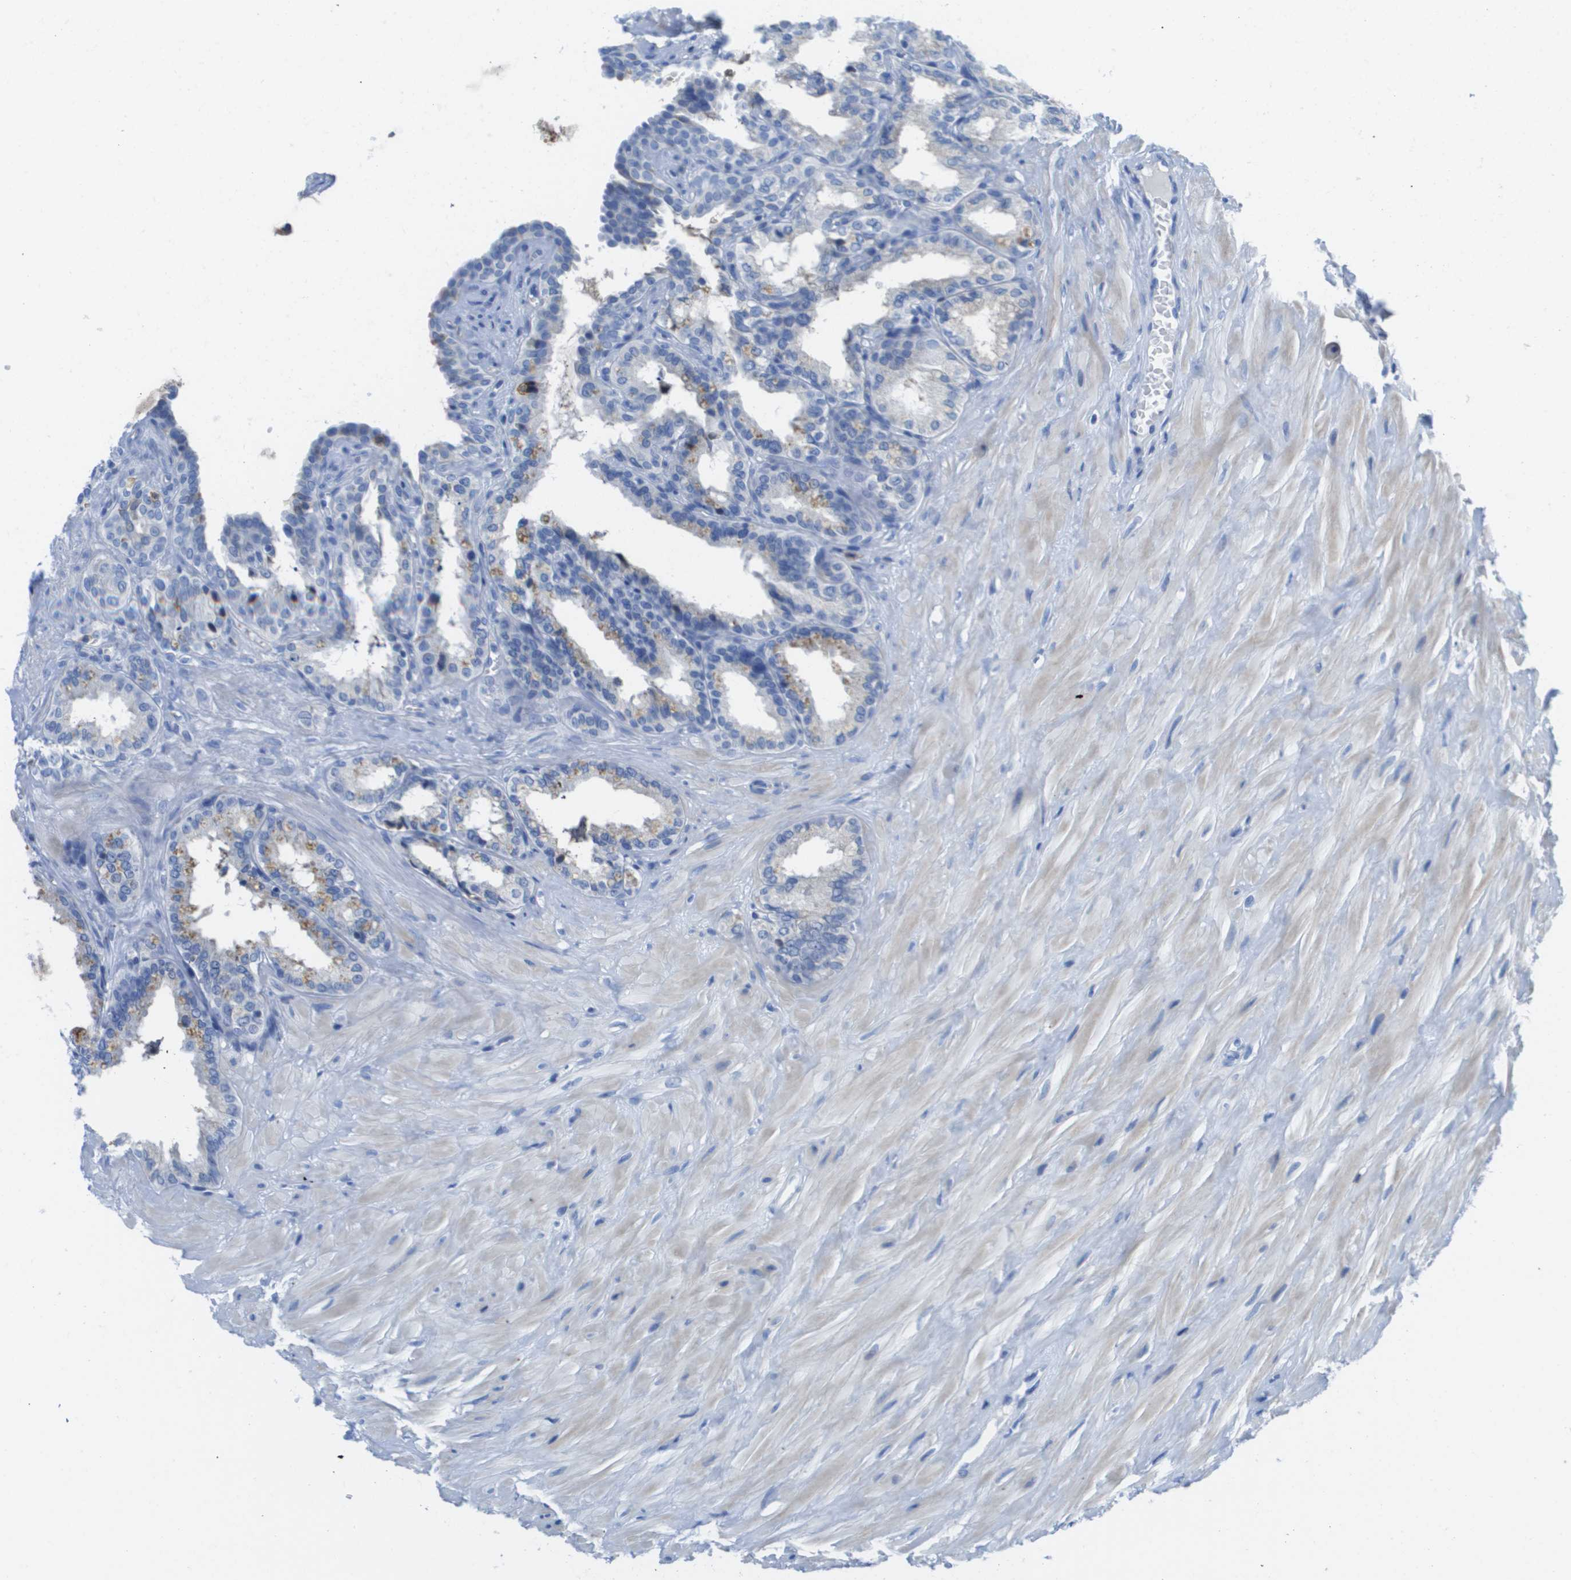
{"staining": {"intensity": "negative", "quantity": "none", "location": "none"}, "tissue": "seminal vesicle", "cell_type": "Glandular cells", "image_type": "normal", "snomed": [{"axis": "morphology", "description": "Normal tissue, NOS"}, {"axis": "topography", "description": "Seminal veicle"}], "caption": "Immunohistochemical staining of normal seminal vesicle exhibits no significant staining in glandular cells. (DAB (3,3'-diaminobenzidine) immunohistochemistry, high magnification).", "gene": "MS4A1", "patient": {"sex": "male", "age": 64}}